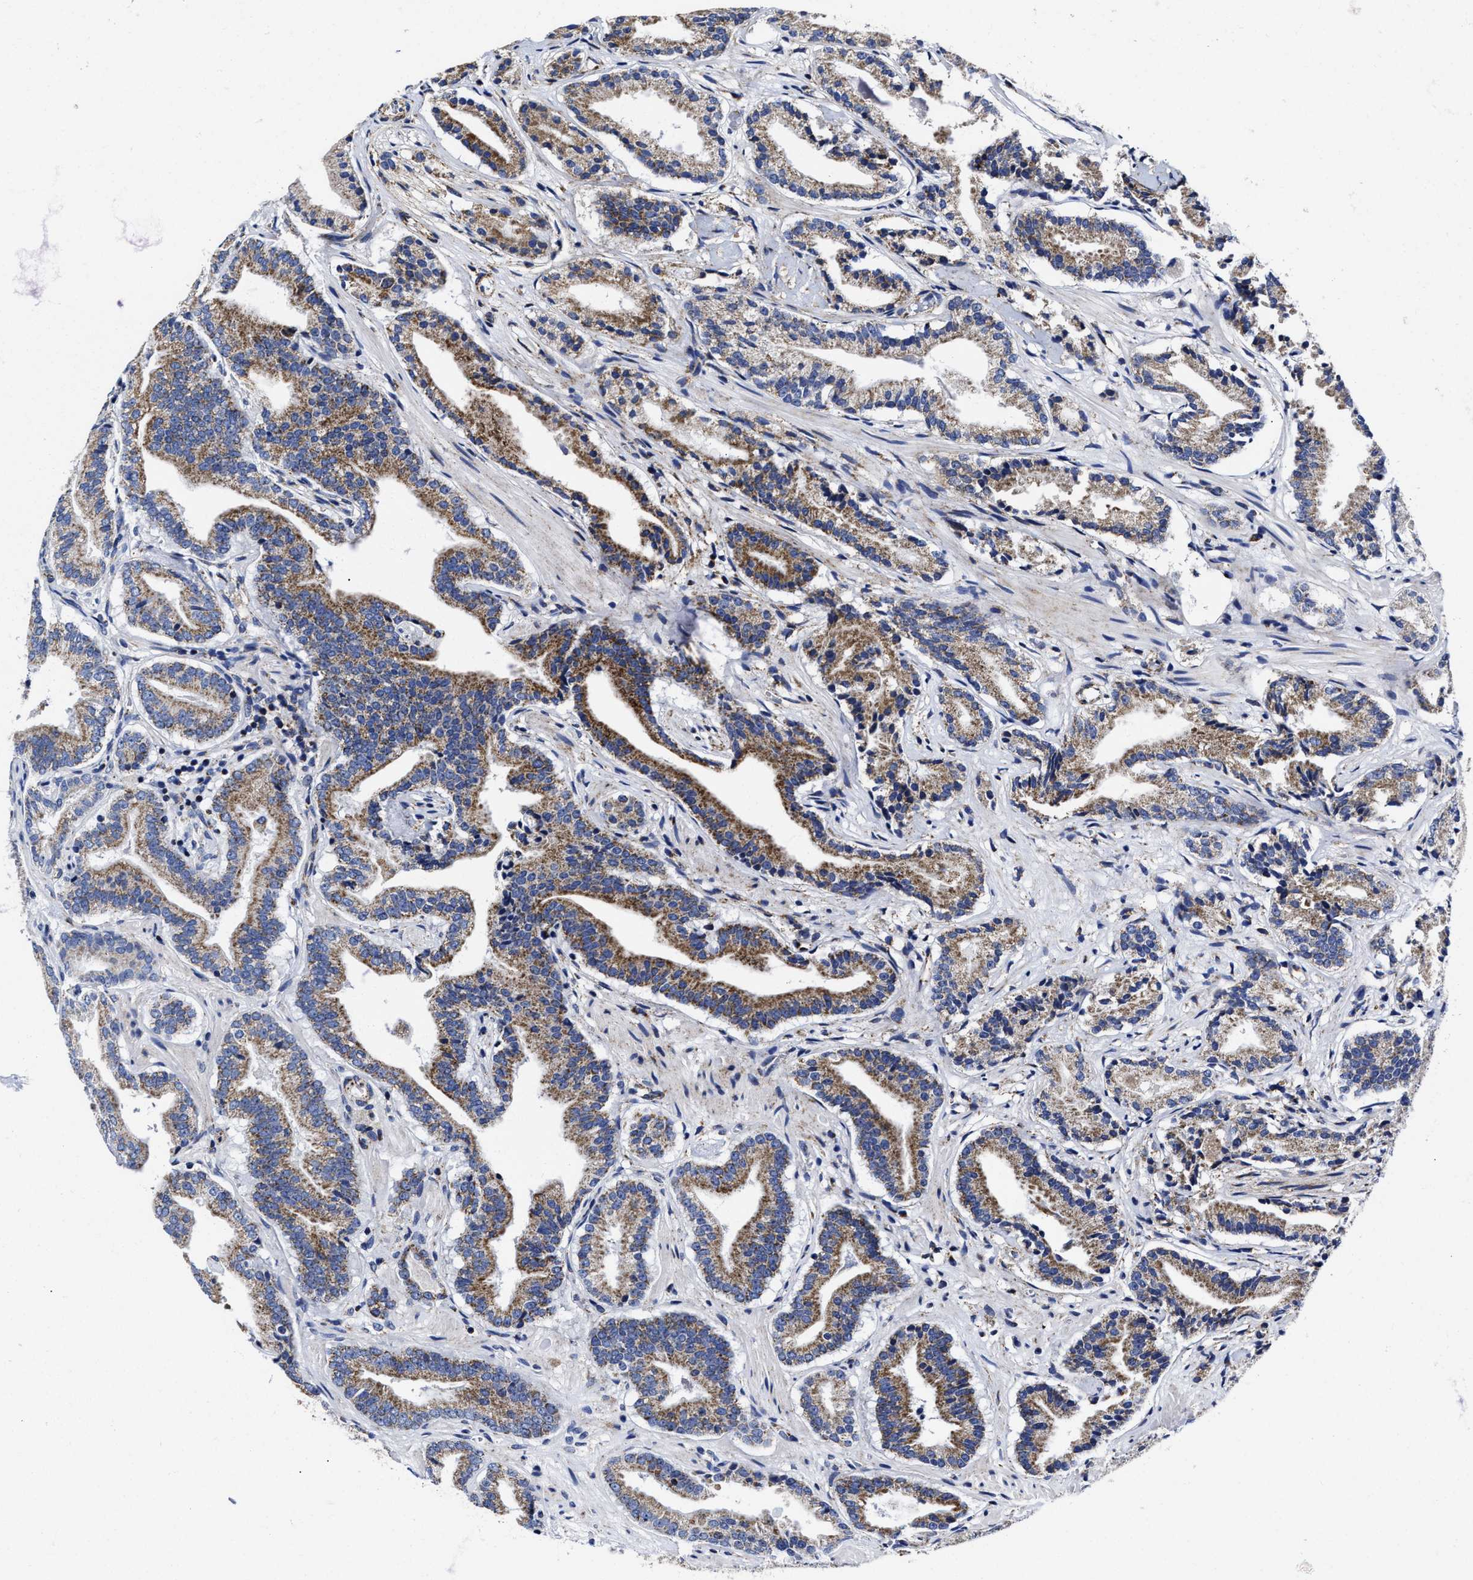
{"staining": {"intensity": "moderate", "quantity": ">75%", "location": "cytoplasmic/membranous"}, "tissue": "prostate cancer", "cell_type": "Tumor cells", "image_type": "cancer", "snomed": [{"axis": "morphology", "description": "Adenocarcinoma, Low grade"}, {"axis": "topography", "description": "Prostate"}], "caption": "A photomicrograph of adenocarcinoma (low-grade) (prostate) stained for a protein reveals moderate cytoplasmic/membranous brown staining in tumor cells.", "gene": "HINT2", "patient": {"sex": "male", "age": 51}}